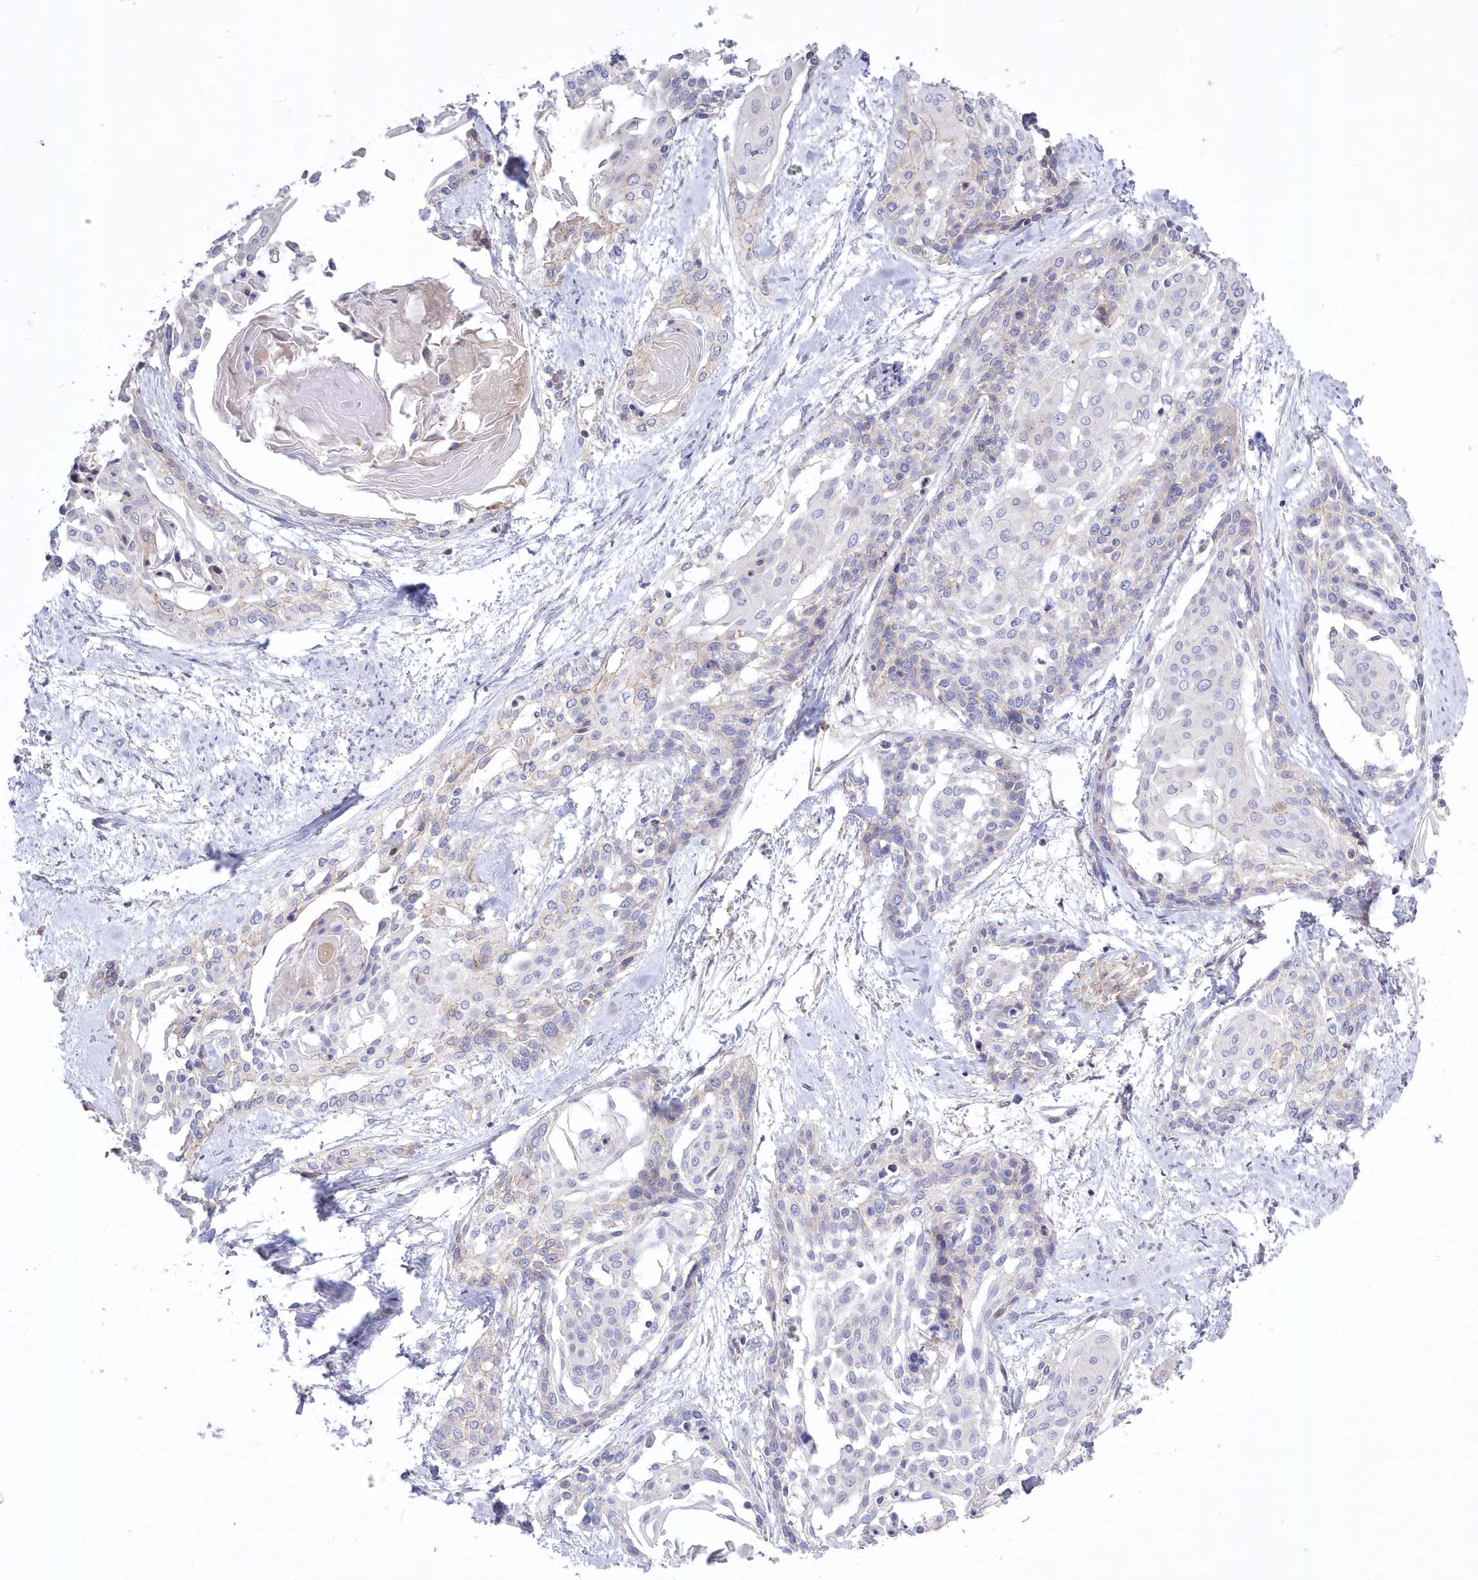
{"staining": {"intensity": "negative", "quantity": "none", "location": "none"}, "tissue": "cervical cancer", "cell_type": "Tumor cells", "image_type": "cancer", "snomed": [{"axis": "morphology", "description": "Squamous cell carcinoma, NOS"}, {"axis": "topography", "description": "Cervix"}], "caption": "Immunohistochemical staining of human cervical squamous cell carcinoma exhibits no significant expression in tumor cells. Nuclei are stained in blue.", "gene": "WBP1L", "patient": {"sex": "female", "age": 57}}